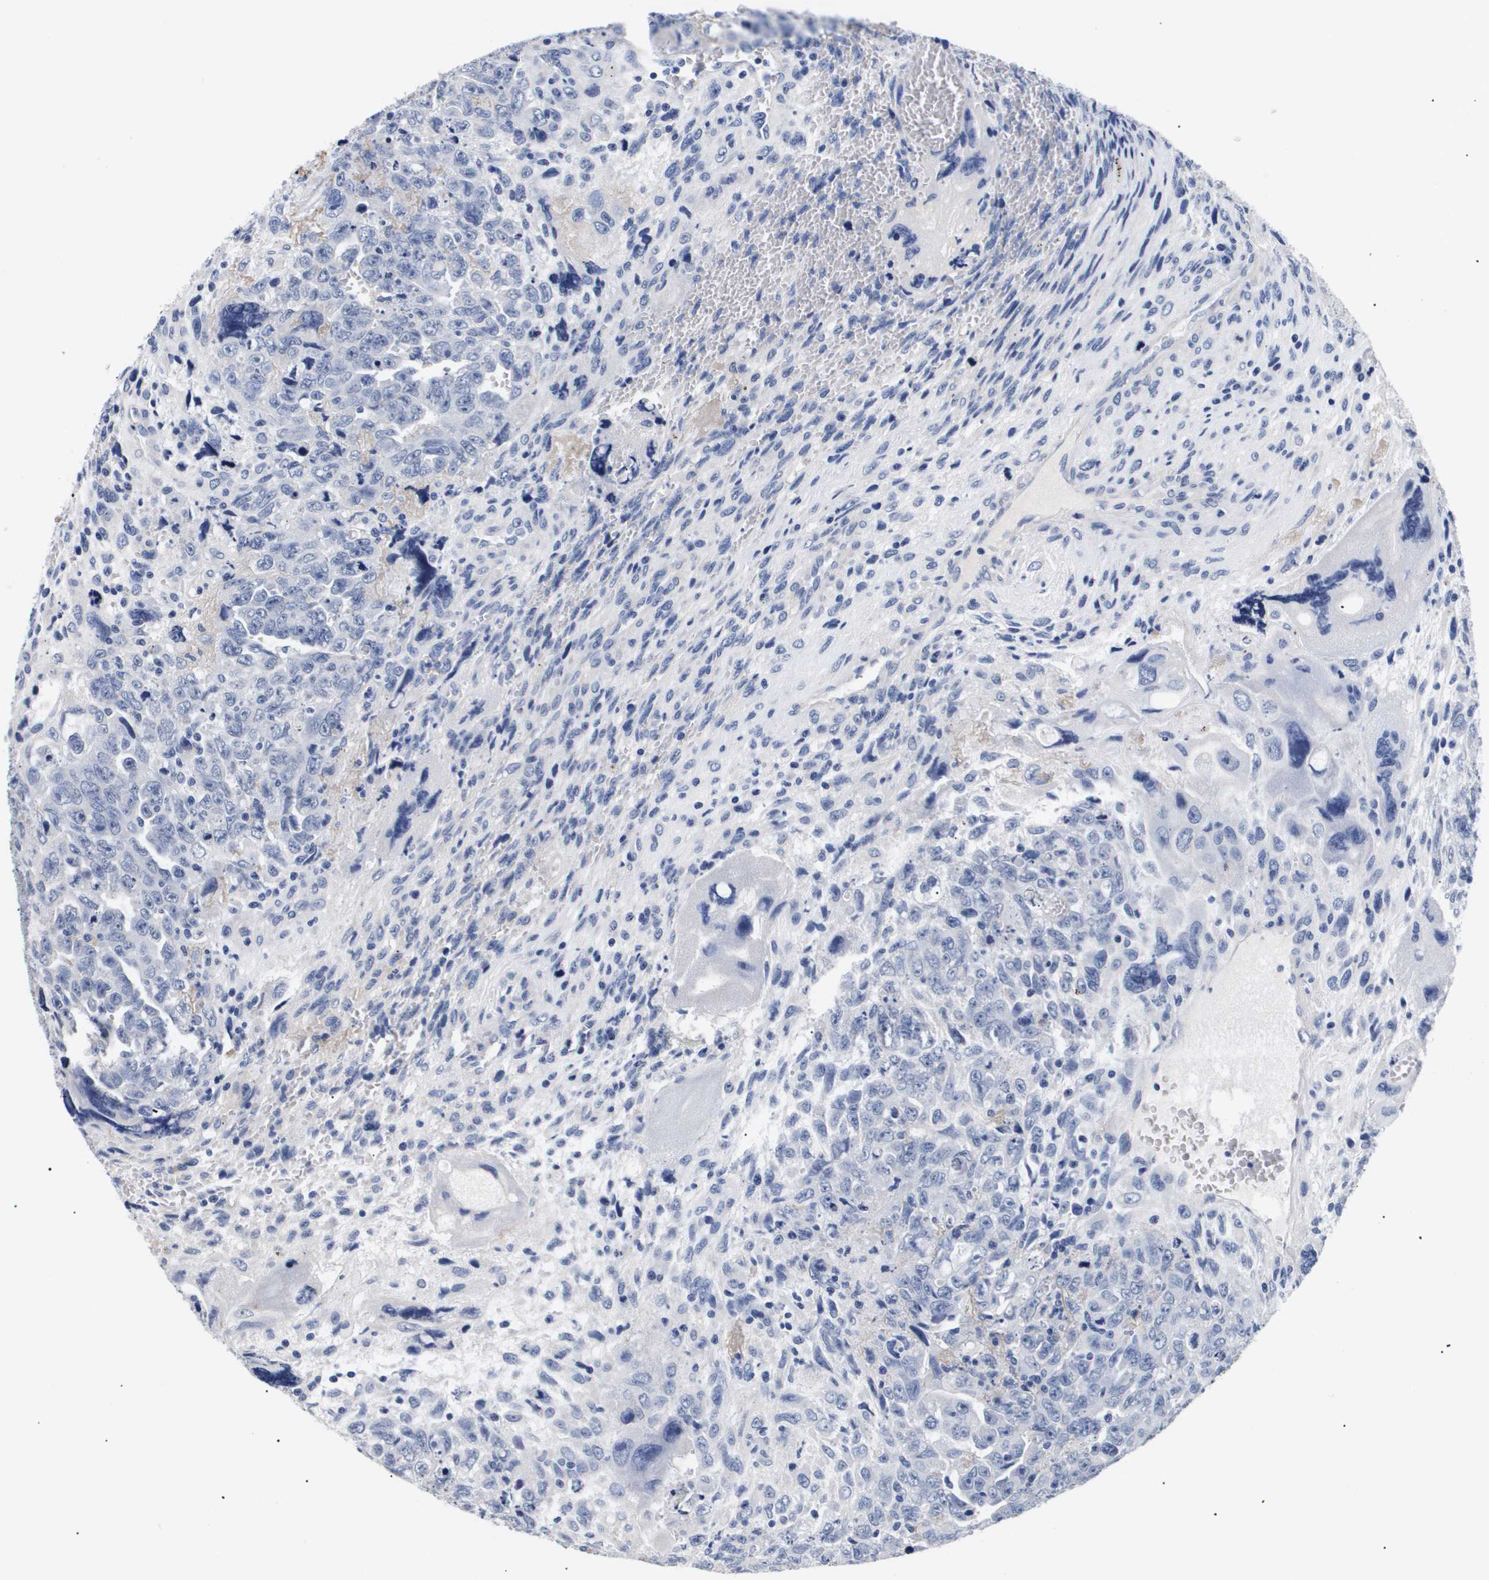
{"staining": {"intensity": "negative", "quantity": "none", "location": "none"}, "tissue": "testis cancer", "cell_type": "Tumor cells", "image_type": "cancer", "snomed": [{"axis": "morphology", "description": "Carcinoma, Embryonal, NOS"}, {"axis": "topography", "description": "Testis"}], "caption": "There is no significant staining in tumor cells of testis cancer.", "gene": "ATP6V0A4", "patient": {"sex": "male", "age": 28}}